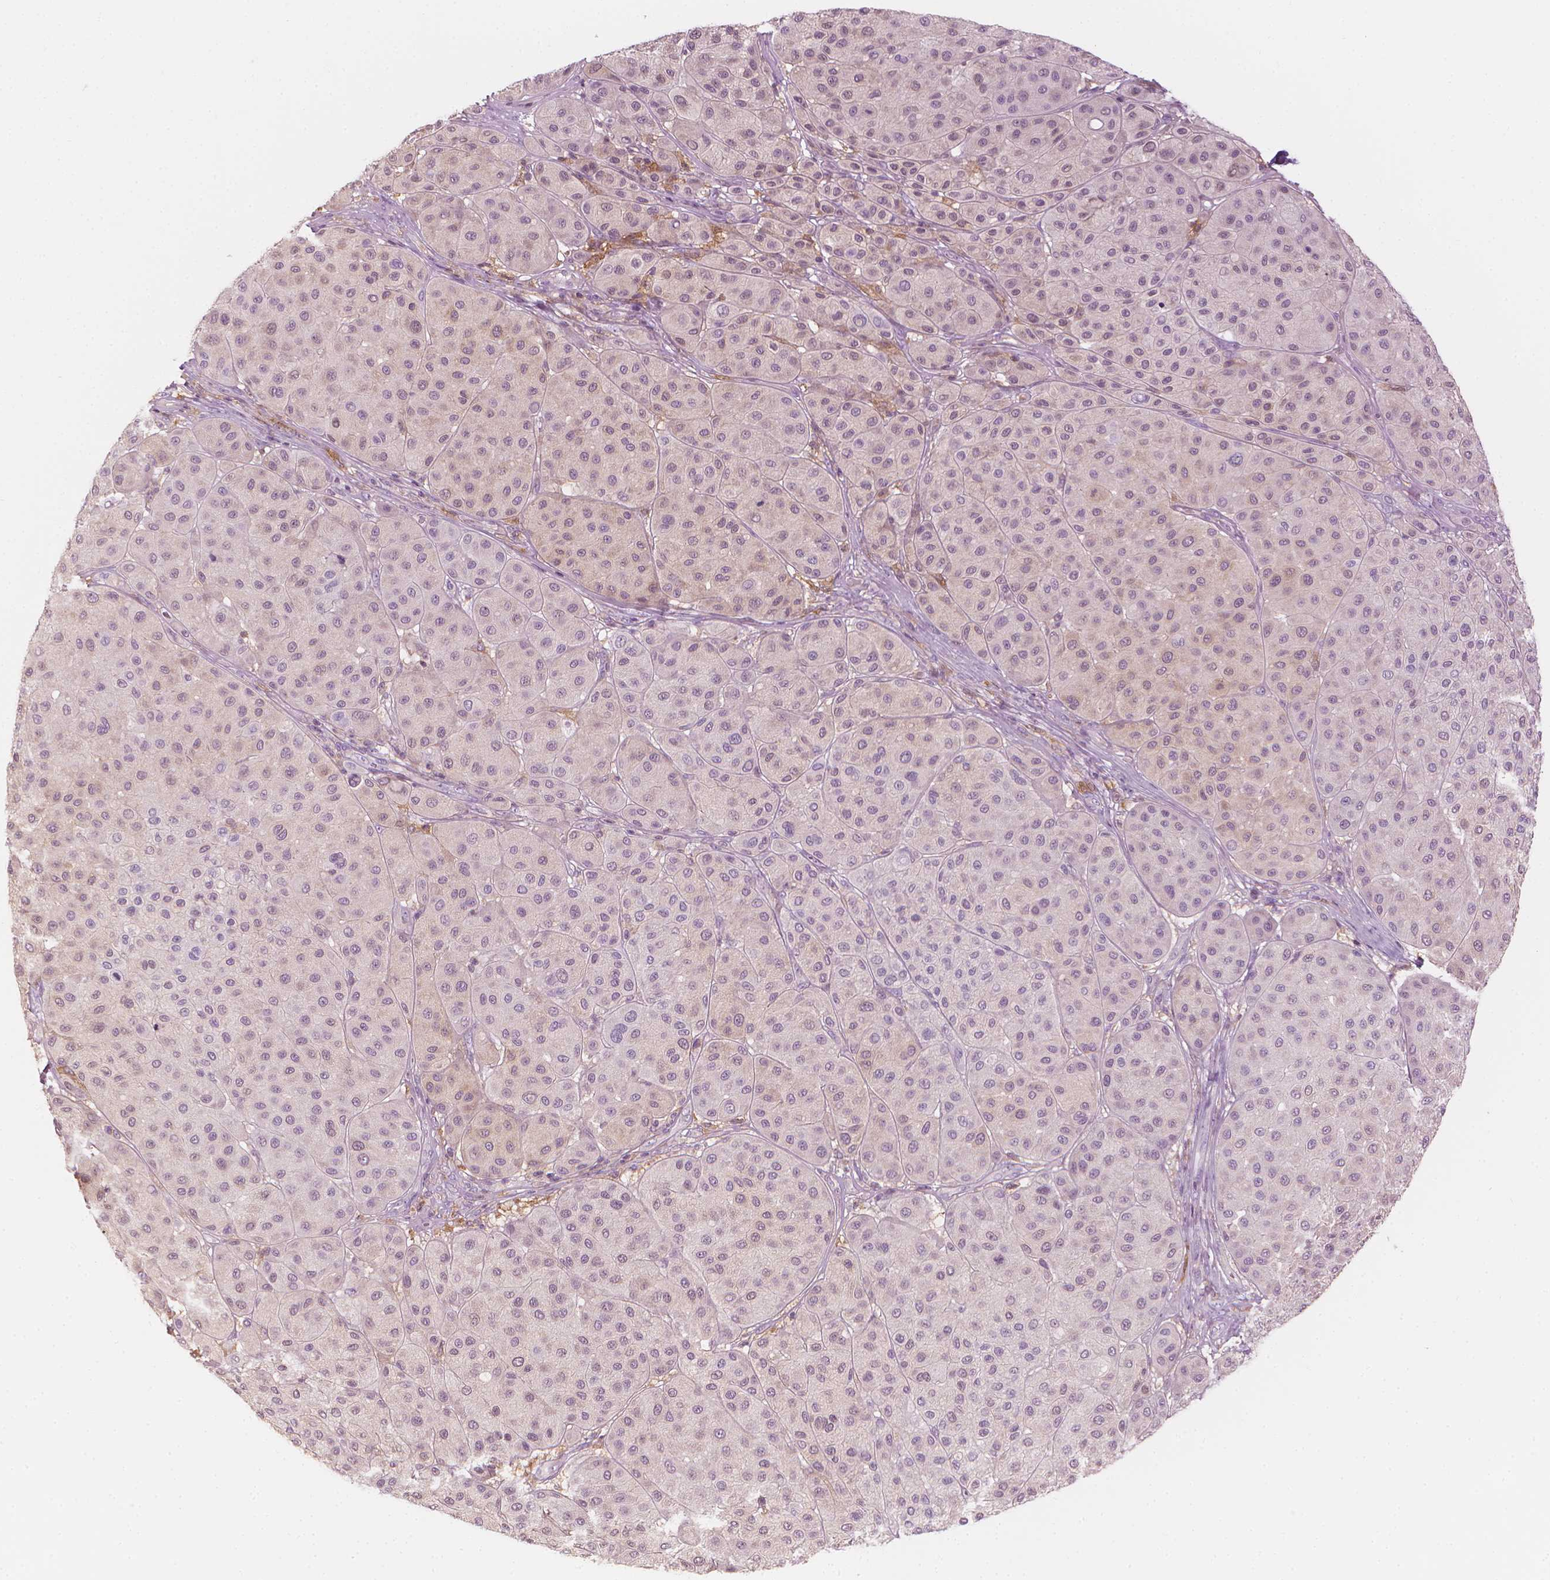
{"staining": {"intensity": "negative", "quantity": "none", "location": "none"}, "tissue": "melanoma", "cell_type": "Tumor cells", "image_type": "cancer", "snomed": [{"axis": "morphology", "description": "Malignant melanoma, Metastatic site"}, {"axis": "topography", "description": "Smooth muscle"}], "caption": "Immunohistochemical staining of human melanoma reveals no significant staining in tumor cells.", "gene": "SHMT1", "patient": {"sex": "male", "age": 41}}